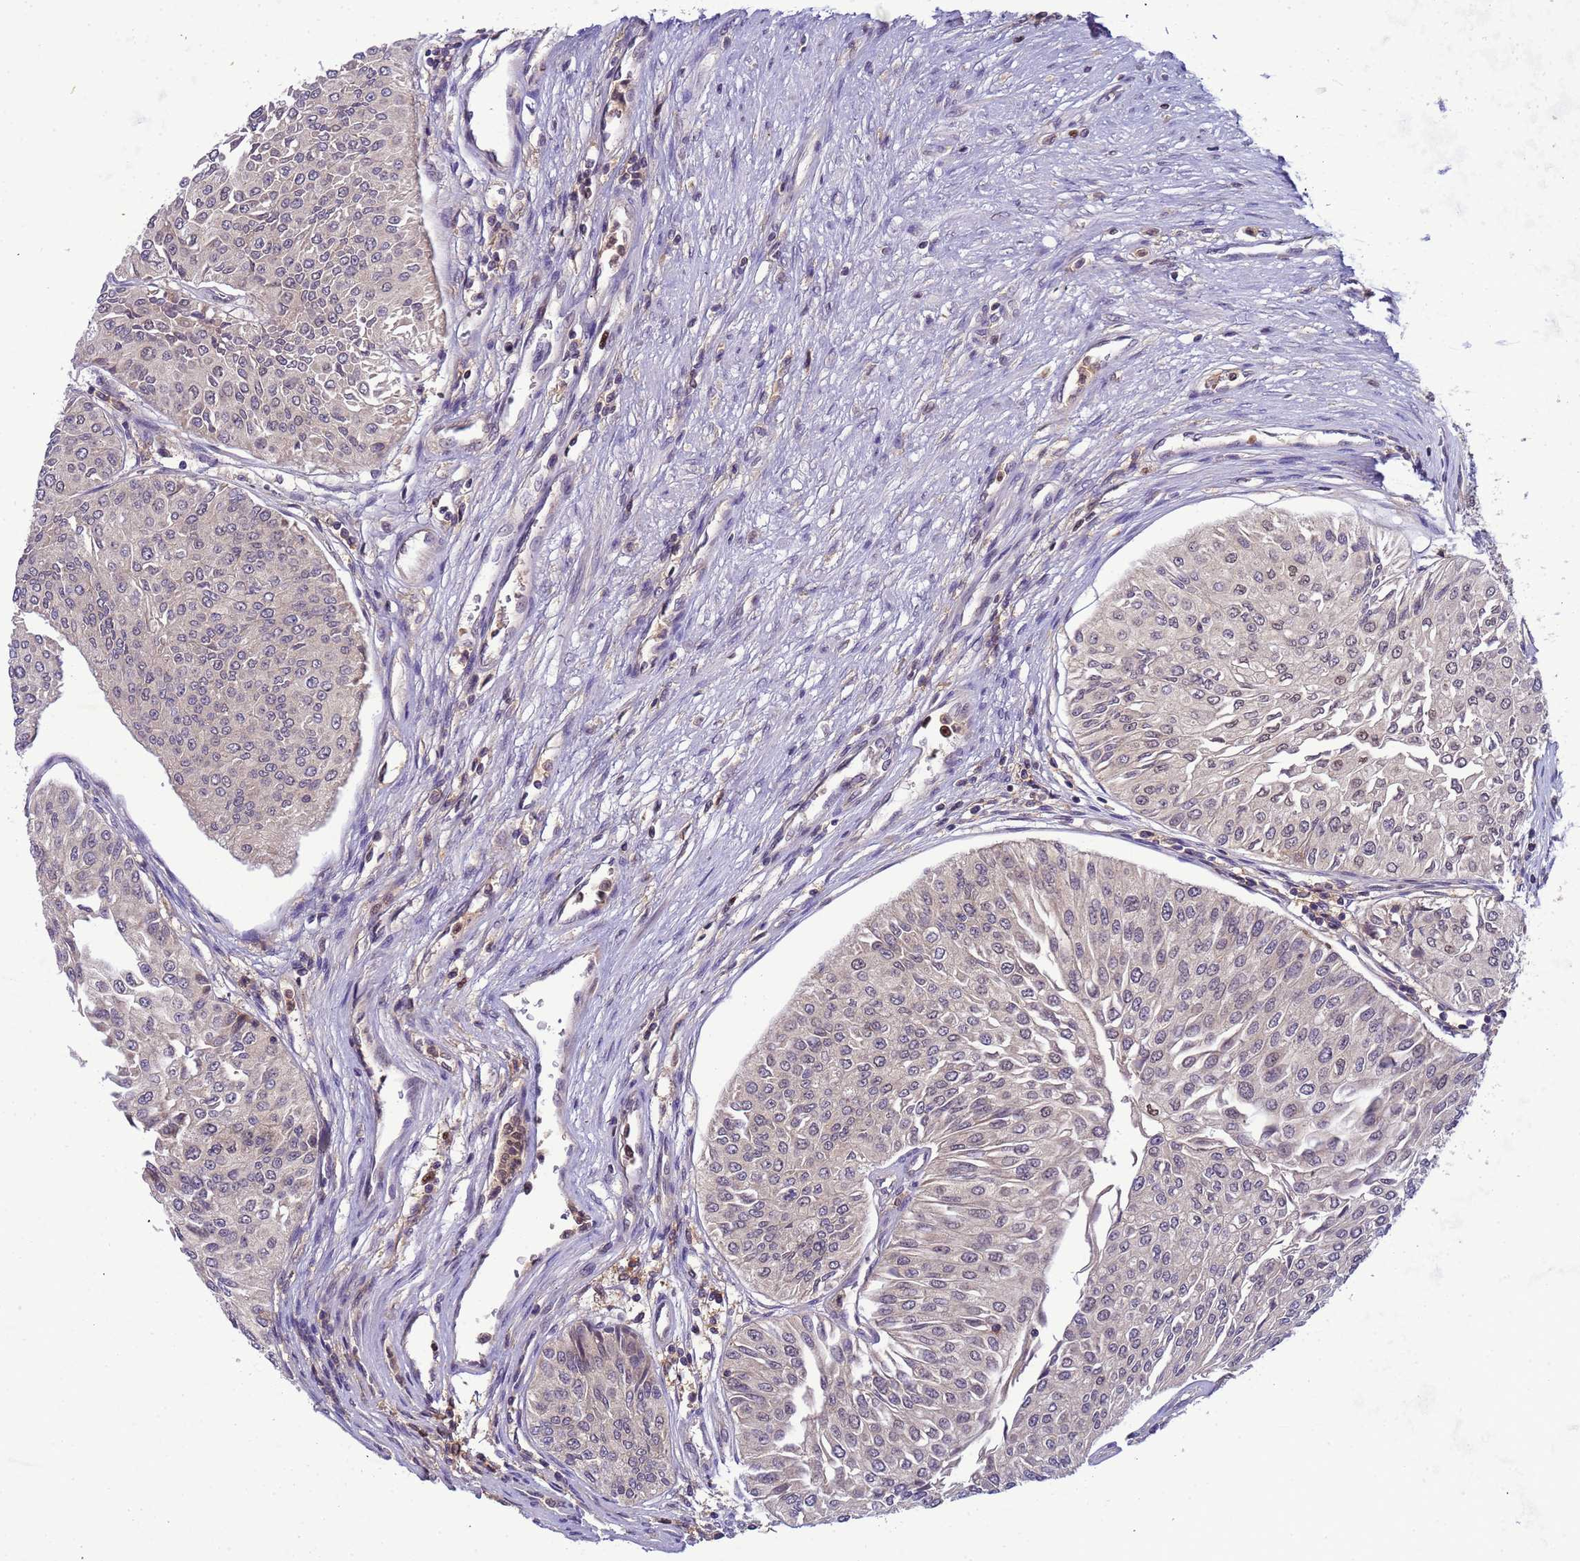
{"staining": {"intensity": "moderate", "quantity": "<25%", "location": "nuclear"}, "tissue": "urothelial cancer", "cell_type": "Tumor cells", "image_type": "cancer", "snomed": [{"axis": "morphology", "description": "Urothelial carcinoma, Low grade"}, {"axis": "topography", "description": "Urinary bladder"}], "caption": "High-magnification brightfield microscopy of low-grade urothelial carcinoma stained with DAB (3,3'-diaminobenzidine) (brown) and counterstained with hematoxylin (blue). tumor cells exhibit moderate nuclear staining is present in approximately<25% of cells.", "gene": "CD53", "patient": {"sex": "male", "age": 67}}